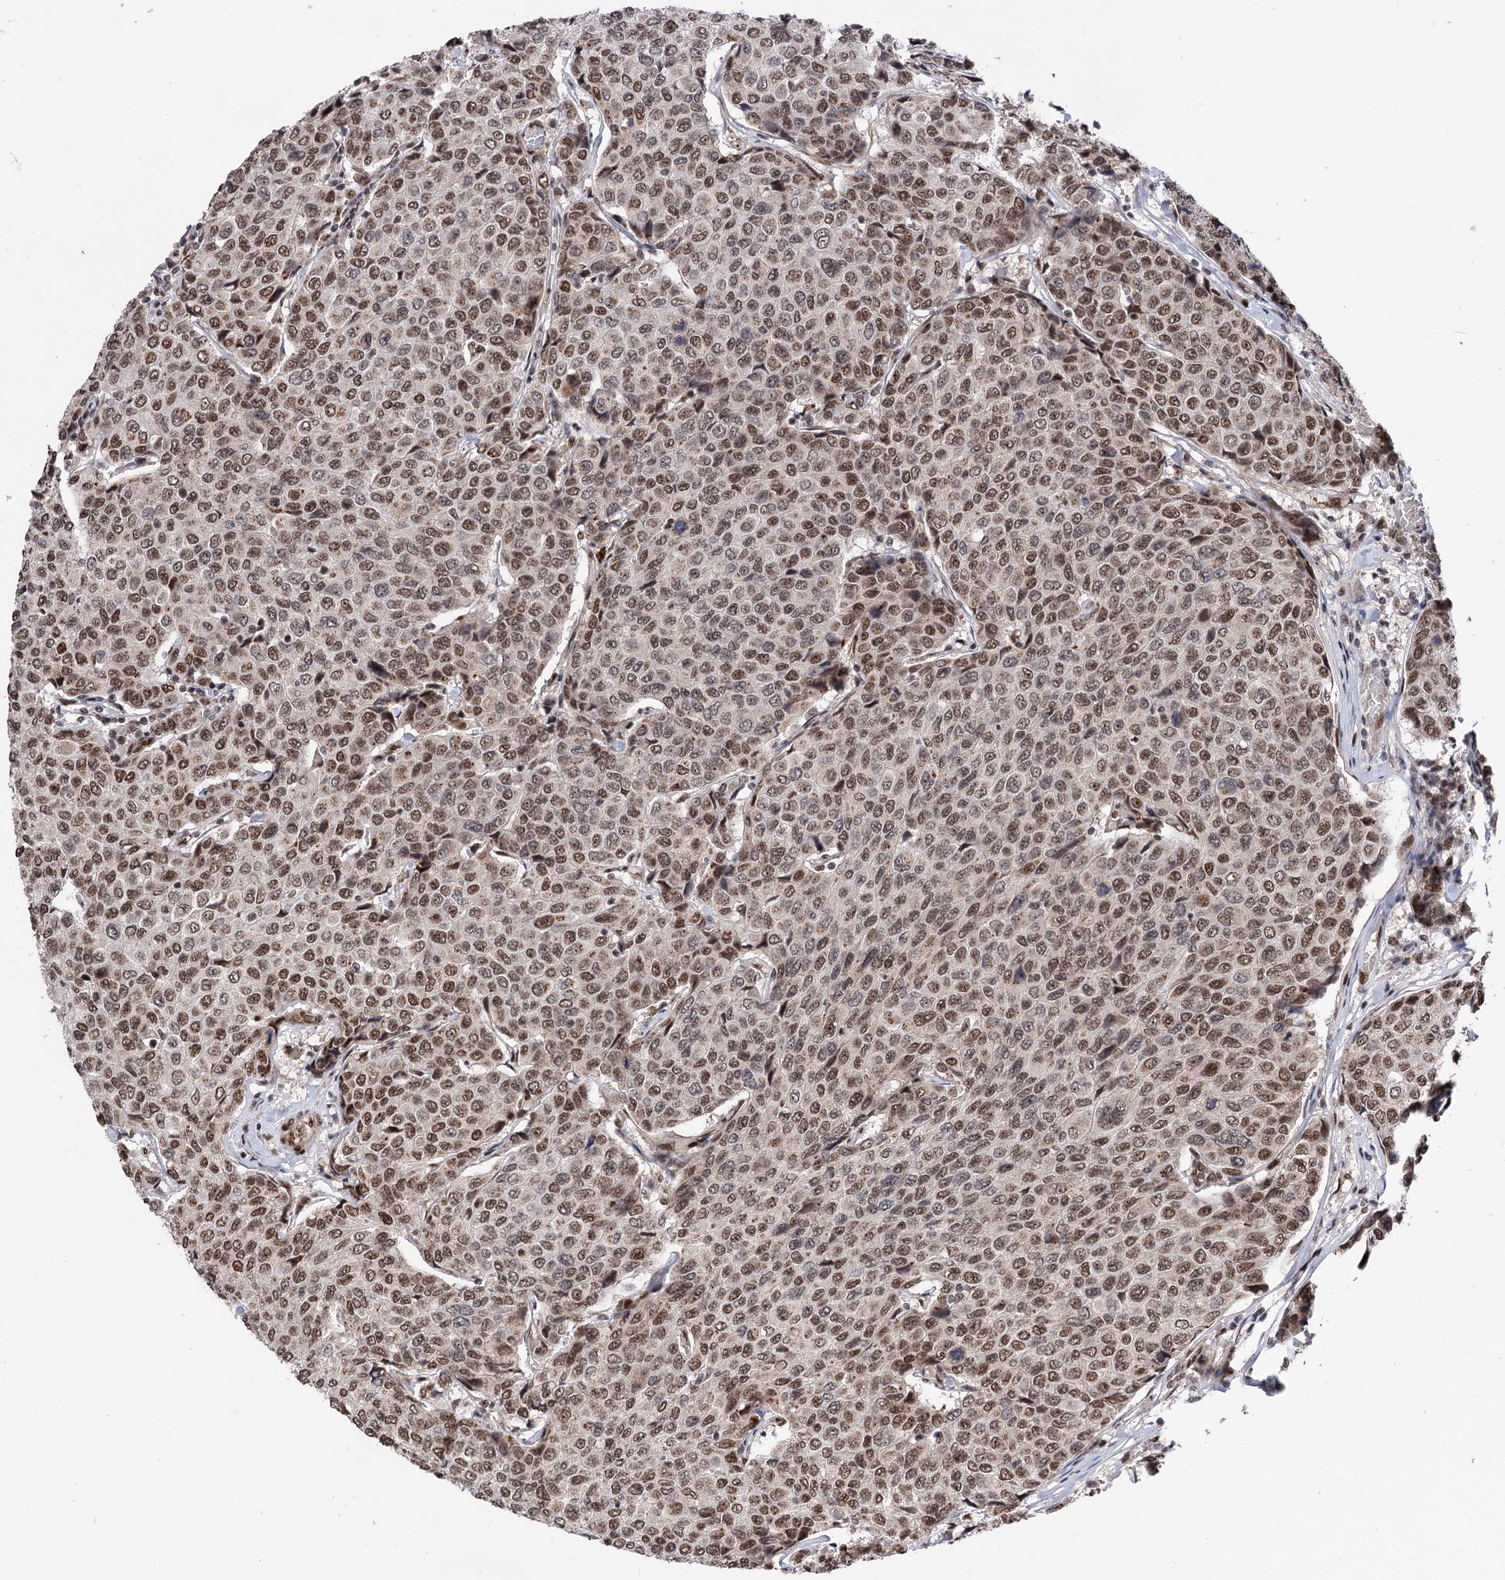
{"staining": {"intensity": "moderate", "quantity": ">75%", "location": "nuclear"}, "tissue": "breast cancer", "cell_type": "Tumor cells", "image_type": "cancer", "snomed": [{"axis": "morphology", "description": "Duct carcinoma"}, {"axis": "topography", "description": "Breast"}], "caption": "An image of breast cancer (infiltrating ductal carcinoma) stained for a protein reveals moderate nuclear brown staining in tumor cells.", "gene": "MAML1", "patient": {"sex": "female", "age": 55}}